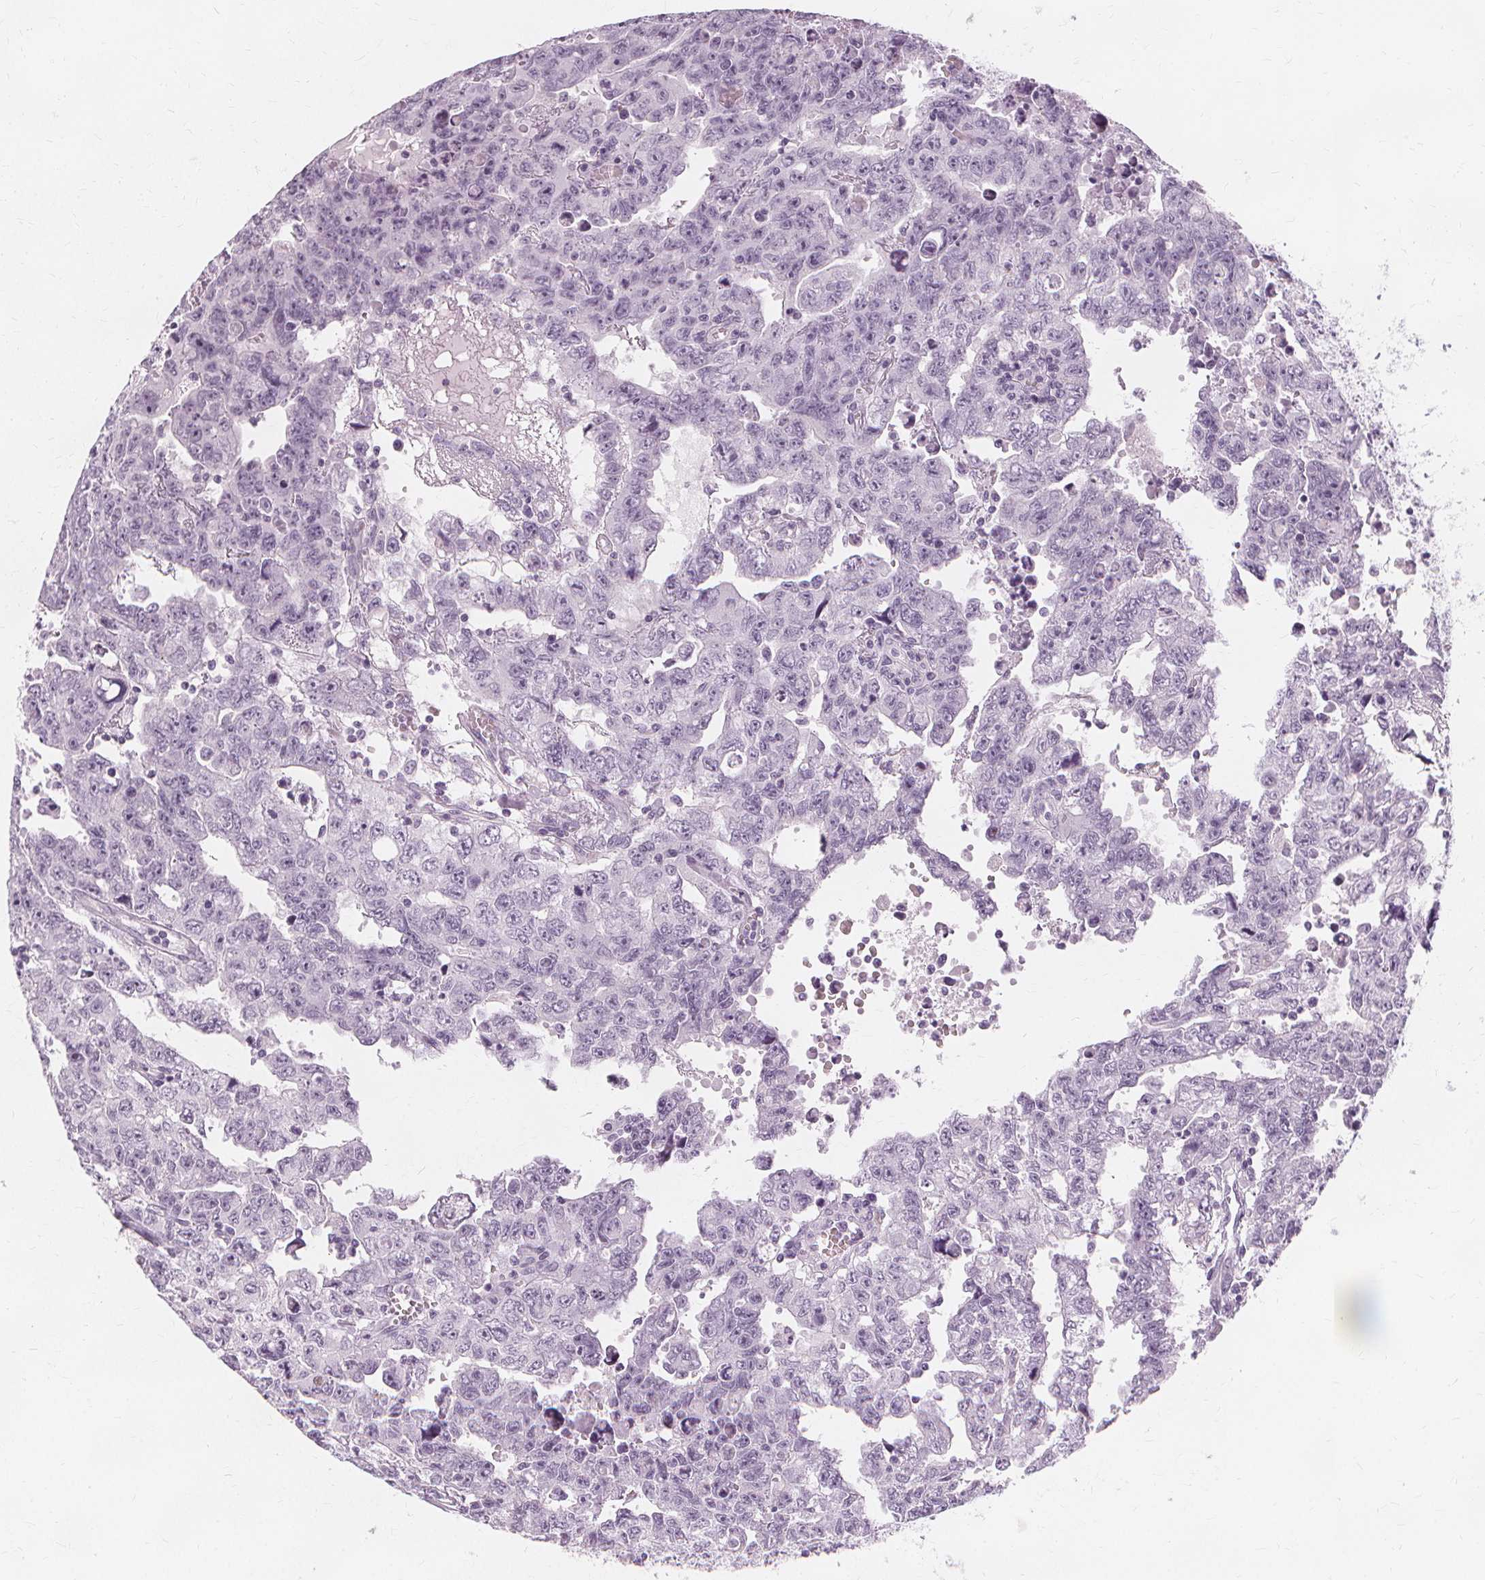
{"staining": {"intensity": "negative", "quantity": "none", "location": "none"}, "tissue": "testis cancer", "cell_type": "Tumor cells", "image_type": "cancer", "snomed": [{"axis": "morphology", "description": "Carcinoma, Embryonal, NOS"}, {"axis": "topography", "description": "Testis"}], "caption": "Tumor cells are negative for protein expression in human testis cancer (embryonal carcinoma). (Stains: DAB immunohistochemistry with hematoxylin counter stain, Microscopy: brightfield microscopy at high magnification).", "gene": "TFF1", "patient": {"sex": "male", "age": 24}}